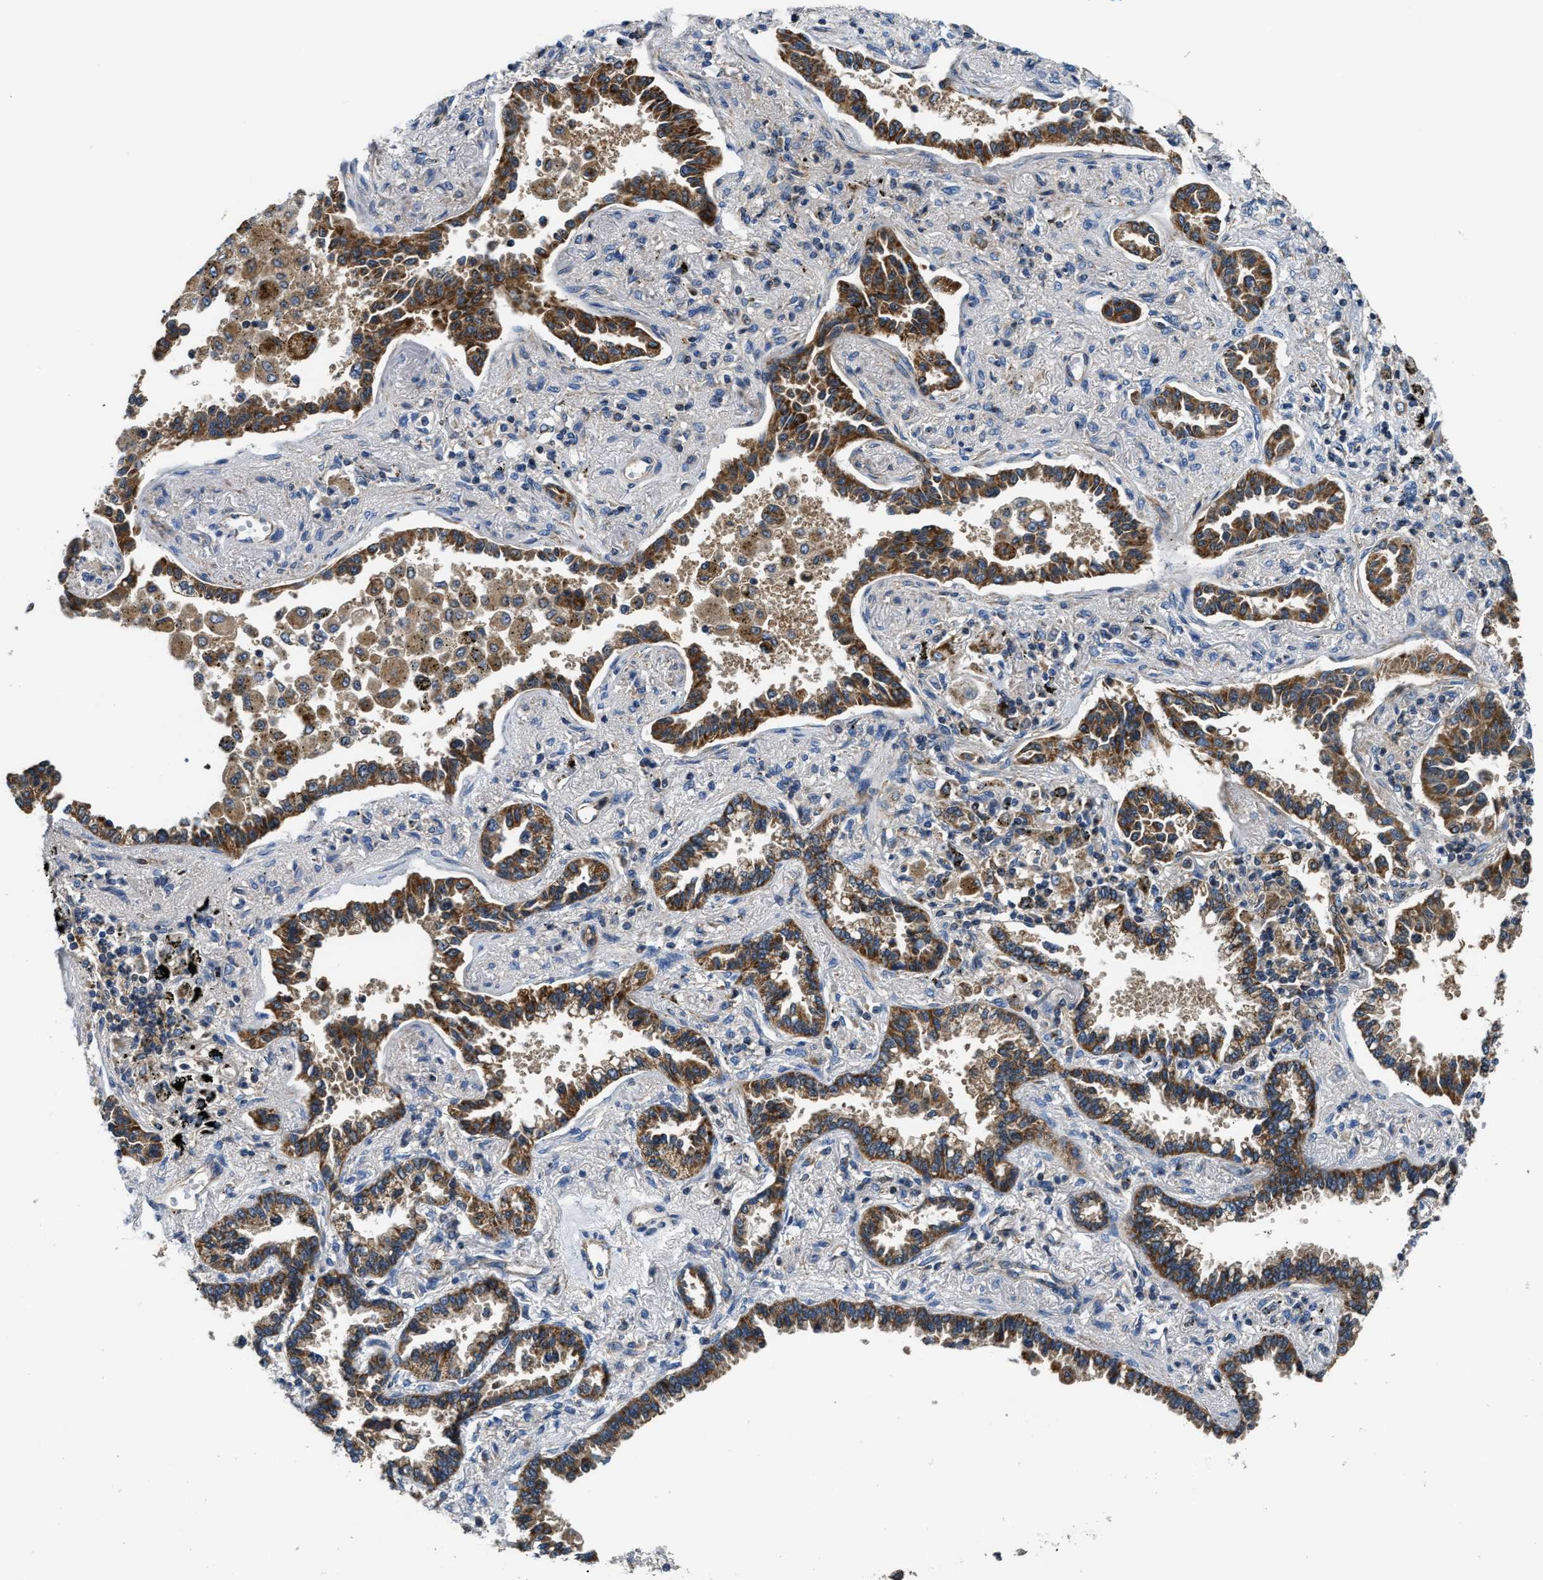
{"staining": {"intensity": "moderate", "quantity": ">75%", "location": "cytoplasmic/membranous"}, "tissue": "lung cancer", "cell_type": "Tumor cells", "image_type": "cancer", "snomed": [{"axis": "morphology", "description": "Normal tissue, NOS"}, {"axis": "morphology", "description": "Adenocarcinoma, NOS"}, {"axis": "topography", "description": "Lung"}], "caption": "A brown stain labels moderate cytoplasmic/membranous expression of a protein in human adenocarcinoma (lung) tumor cells.", "gene": "PPA1", "patient": {"sex": "male", "age": 59}}